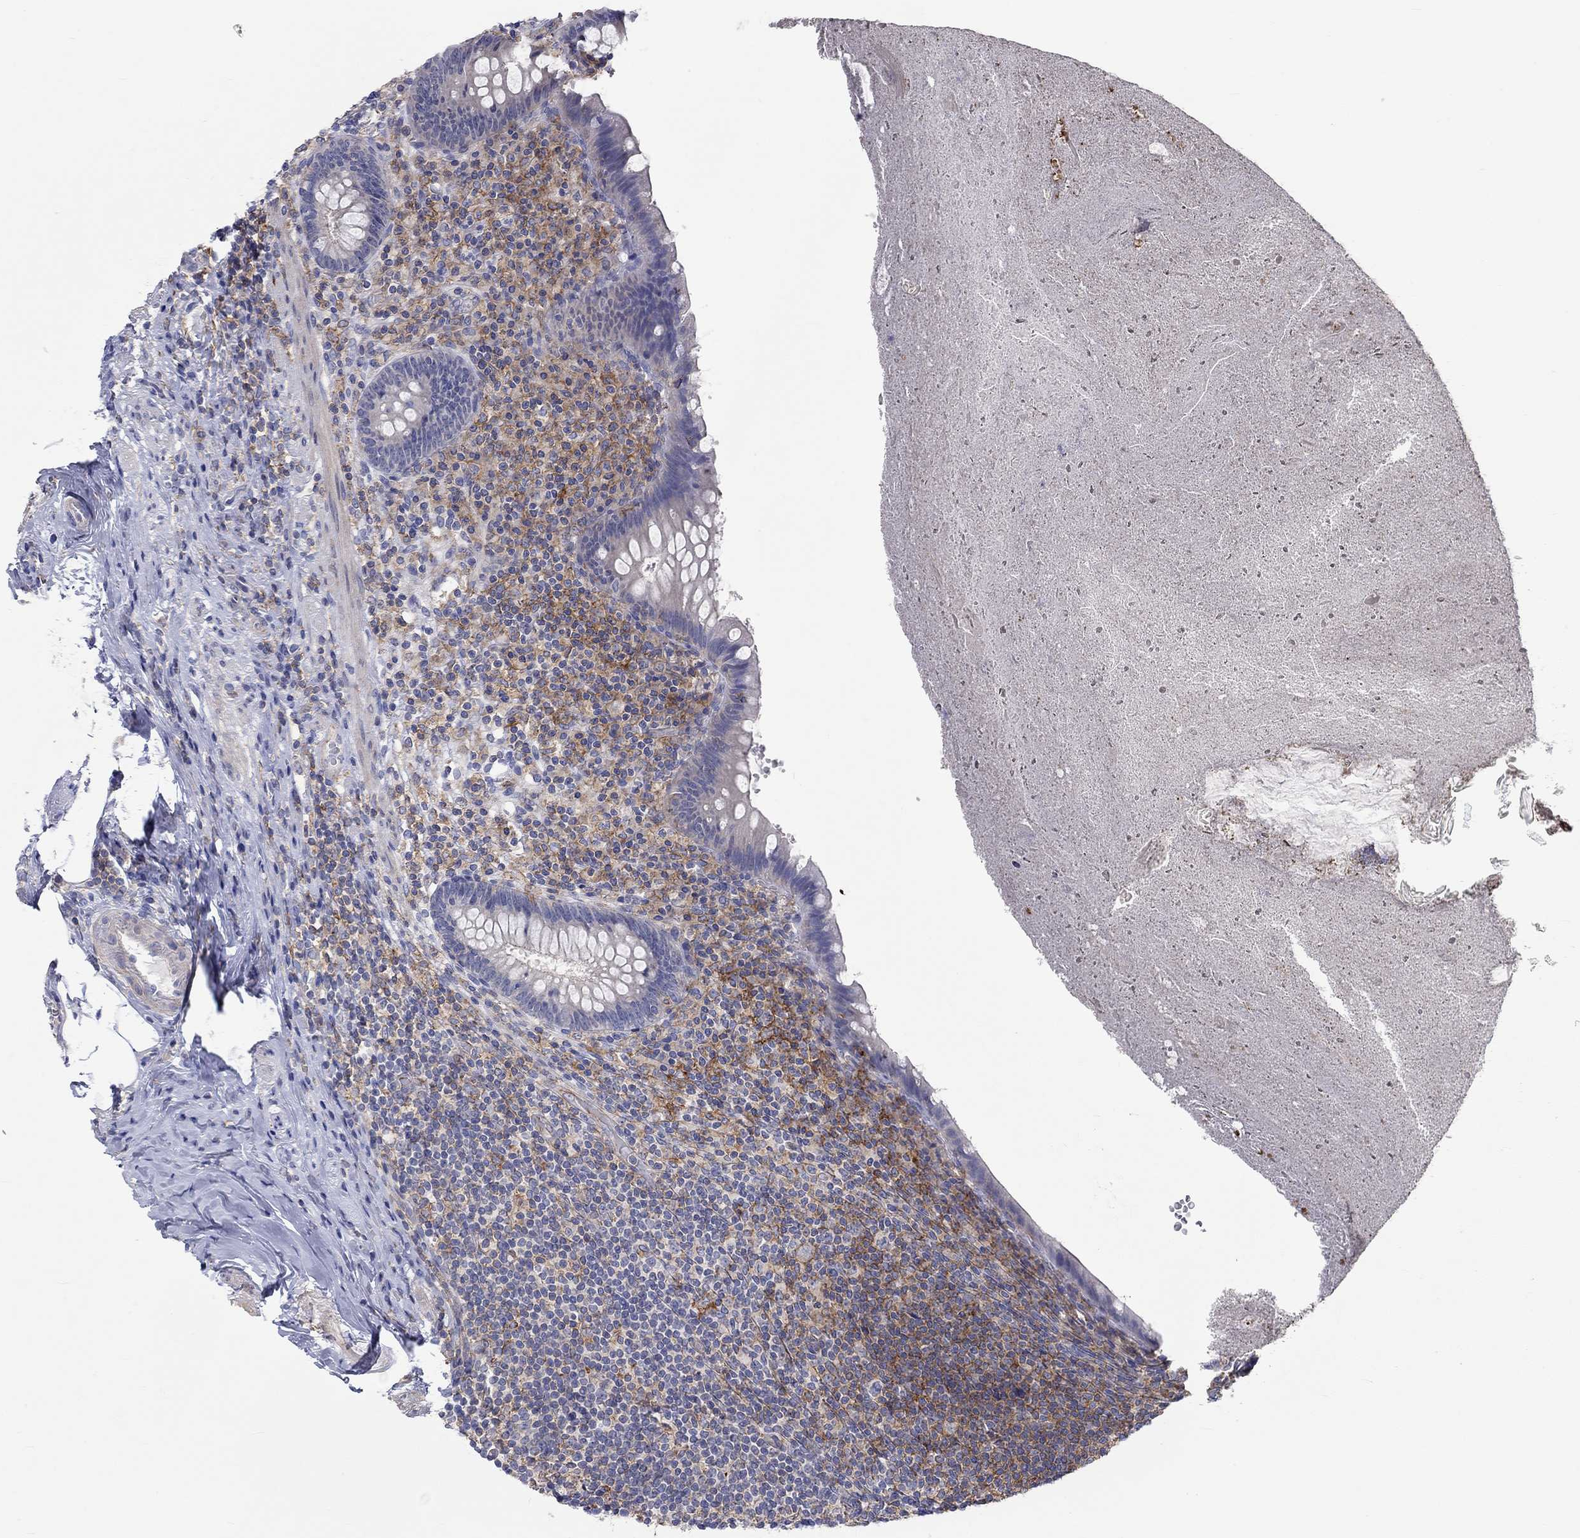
{"staining": {"intensity": "negative", "quantity": "none", "location": "none"}, "tissue": "appendix", "cell_type": "Glandular cells", "image_type": "normal", "snomed": [{"axis": "morphology", "description": "Normal tissue, NOS"}, {"axis": "topography", "description": "Appendix"}], "caption": "This image is of normal appendix stained with immunohistochemistry (IHC) to label a protein in brown with the nuclei are counter-stained blue. There is no expression in glandular cells.", "gene": "PCDHGA10", "patient": {"sex": "male", "age": 47}}